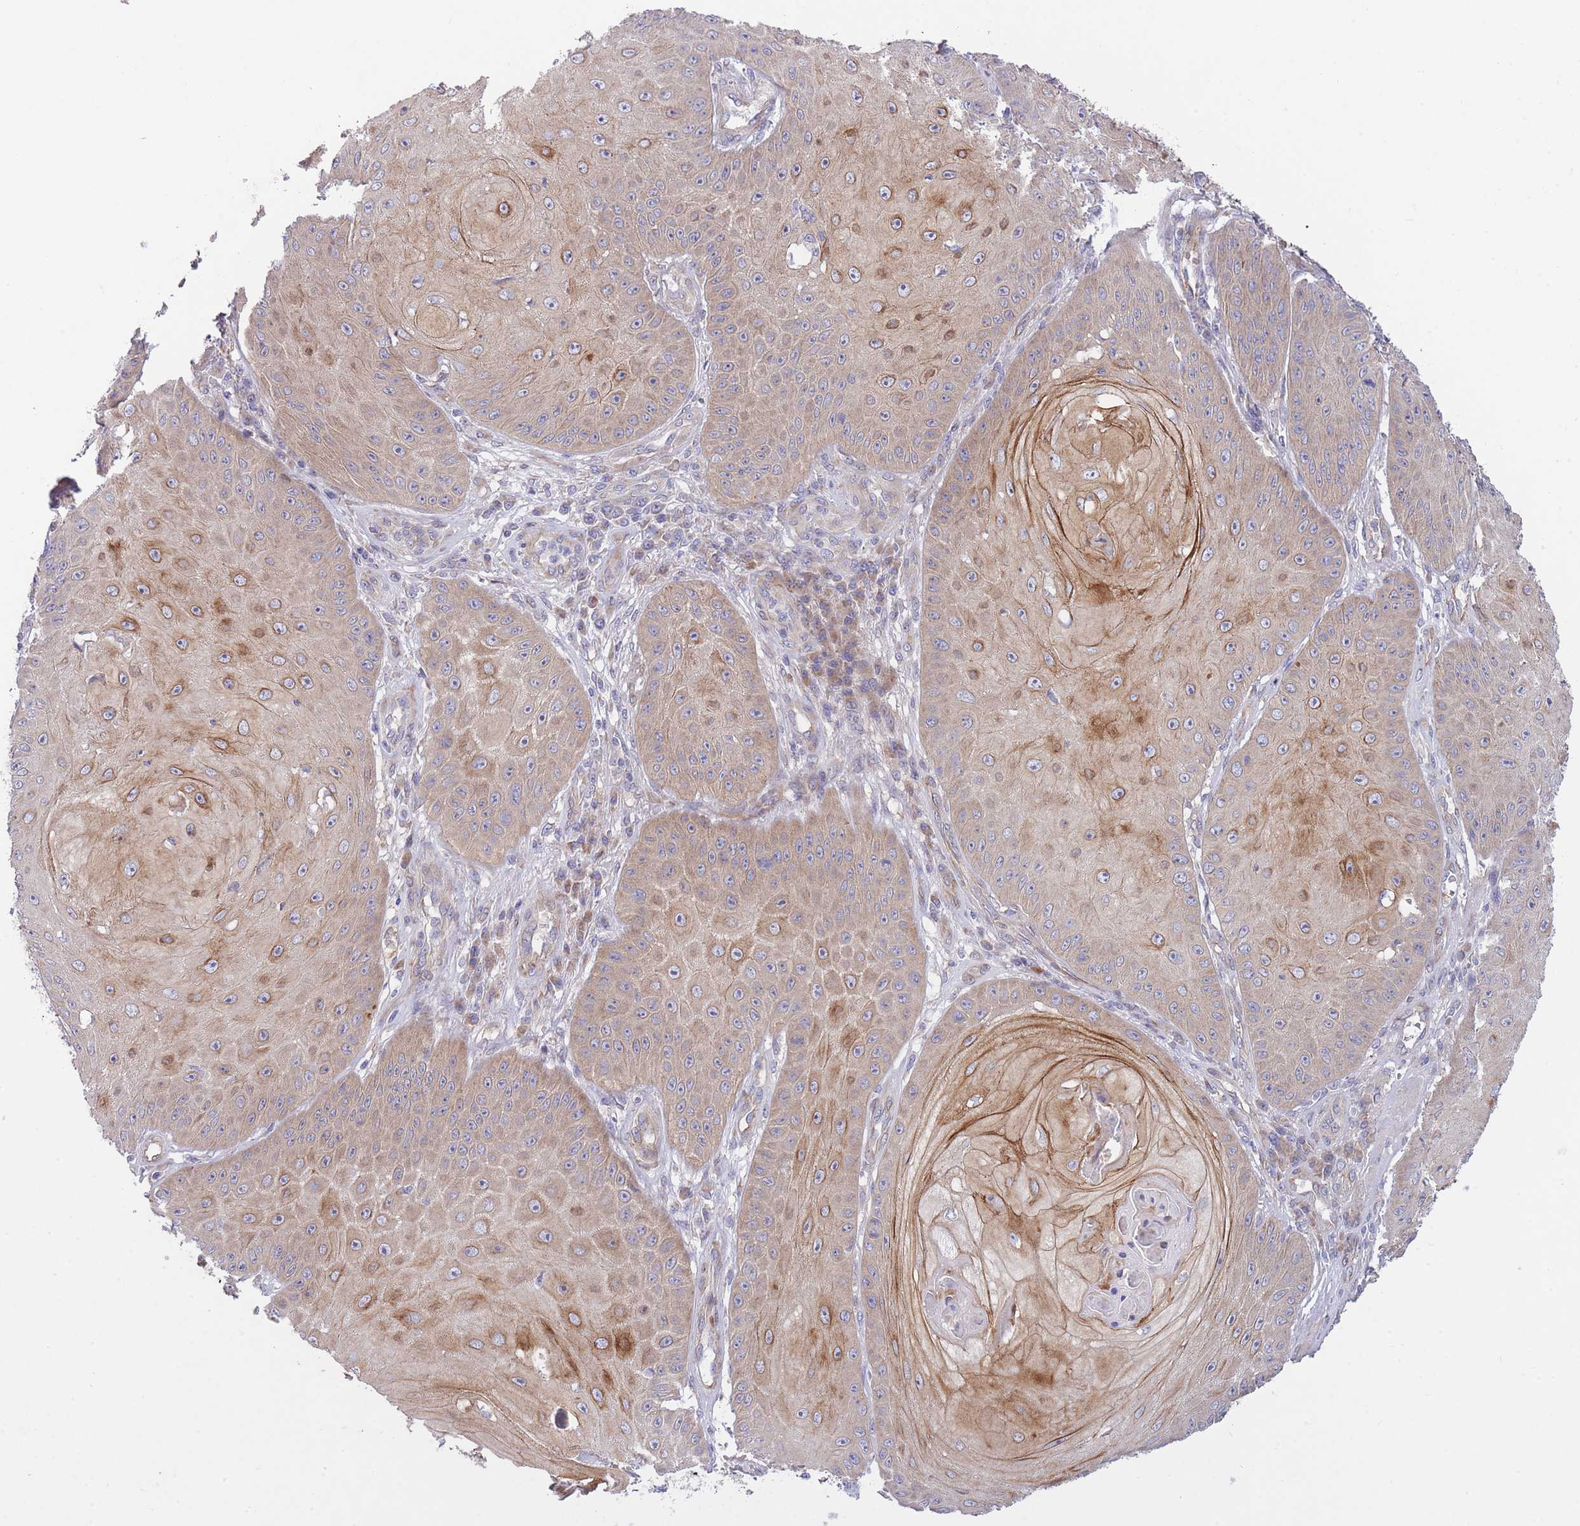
{"staining": {"intensity": "moderate", "quantity": "25%-75%", "location": "cytoplasmic/membranous"}, "tissue": "skin cancer", "cell_type": "Tumor cells", "image_type": "cancer", "snomed": [{"axis": "morphology", "description": "Squamous cell carcinoma, NOS"}, {"axis": "topography", "description": "Skin"}], "caption": "Skin cancer (squamous cell carcinoma) tissue displays moderate cytoplasmic/membranous staining in about 25%-75% of tumor cells", "gene": "CHAC1", "patient": {"sex": "male", "age": 70}}